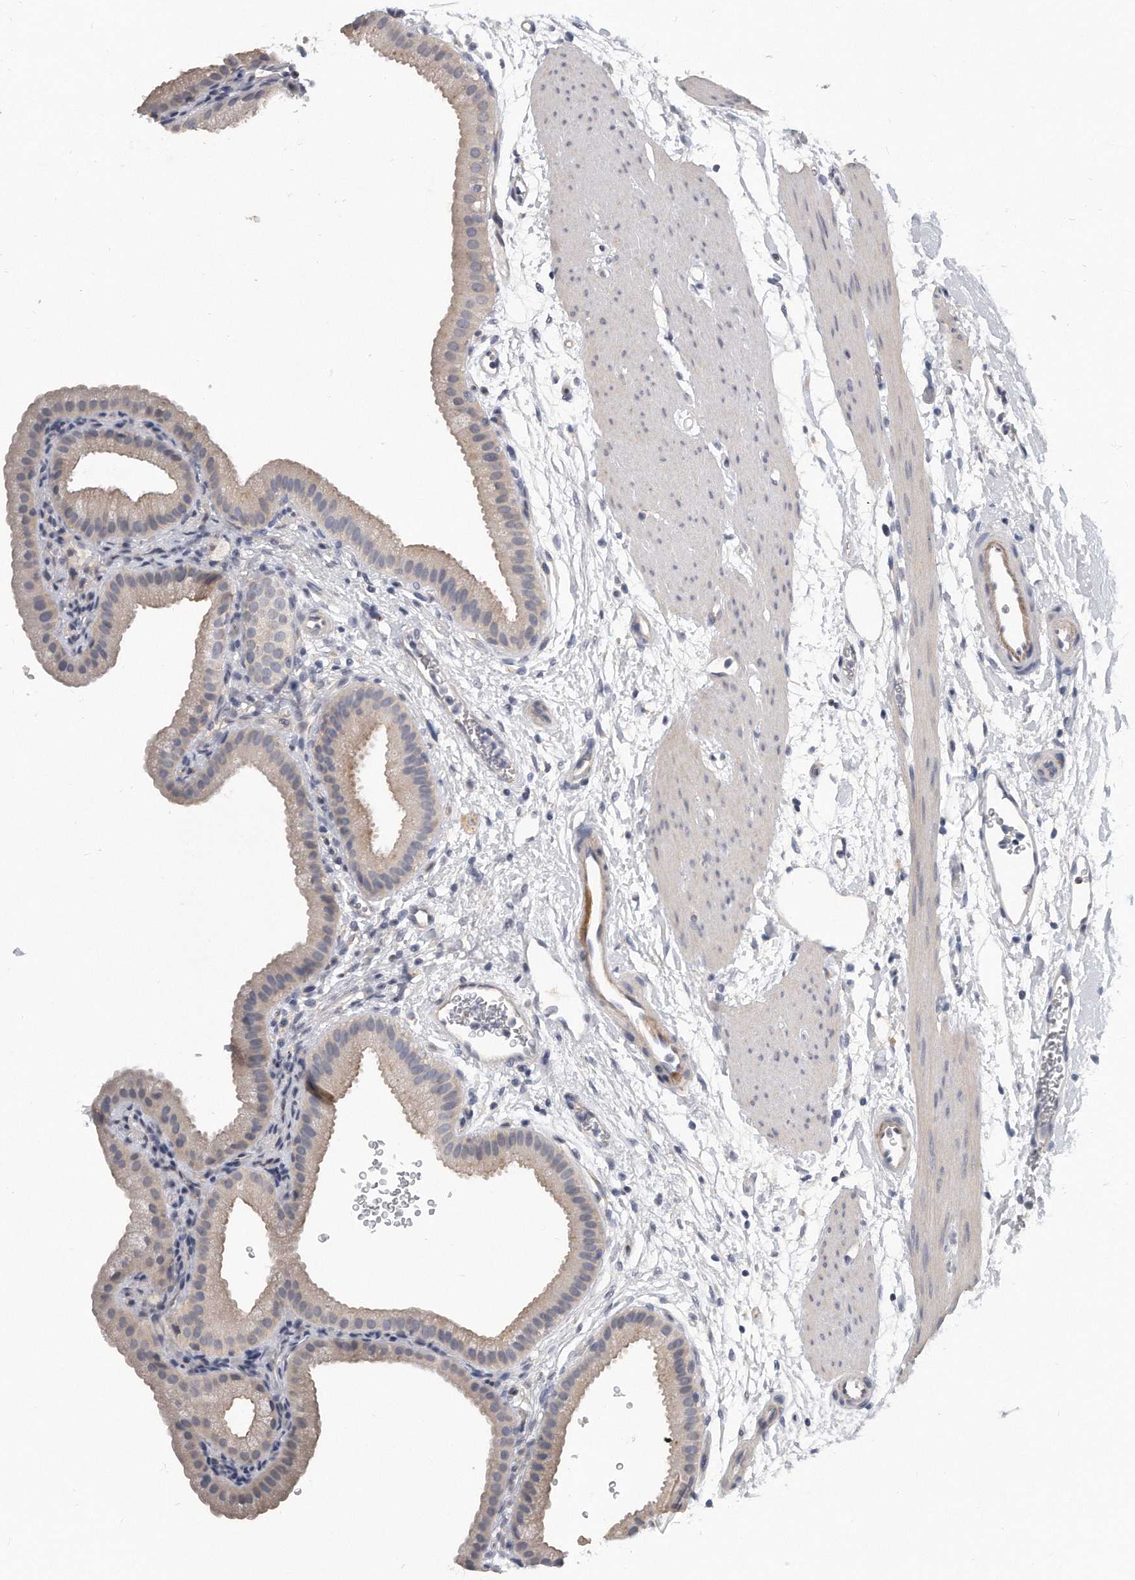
{"staining": {"intensity": "weak", "quantity": "<25%", "location": "cytoplasmic/membranous"}, "tissue": "gallbladder", "cell_type": "Glandular cells", "image_type": "normal", "snomed": [{"axis": "morphology", "description": "Normal tissue, NOS"}, {"axis": "topography", "description": "Gallbladder"}], "caption": "DAB immunohistochemical staining of normal gallbladder displays no significant positivity in glandular cells.", "gene": "KLHL7", "patient": {"sex": "female", "age": 64}}